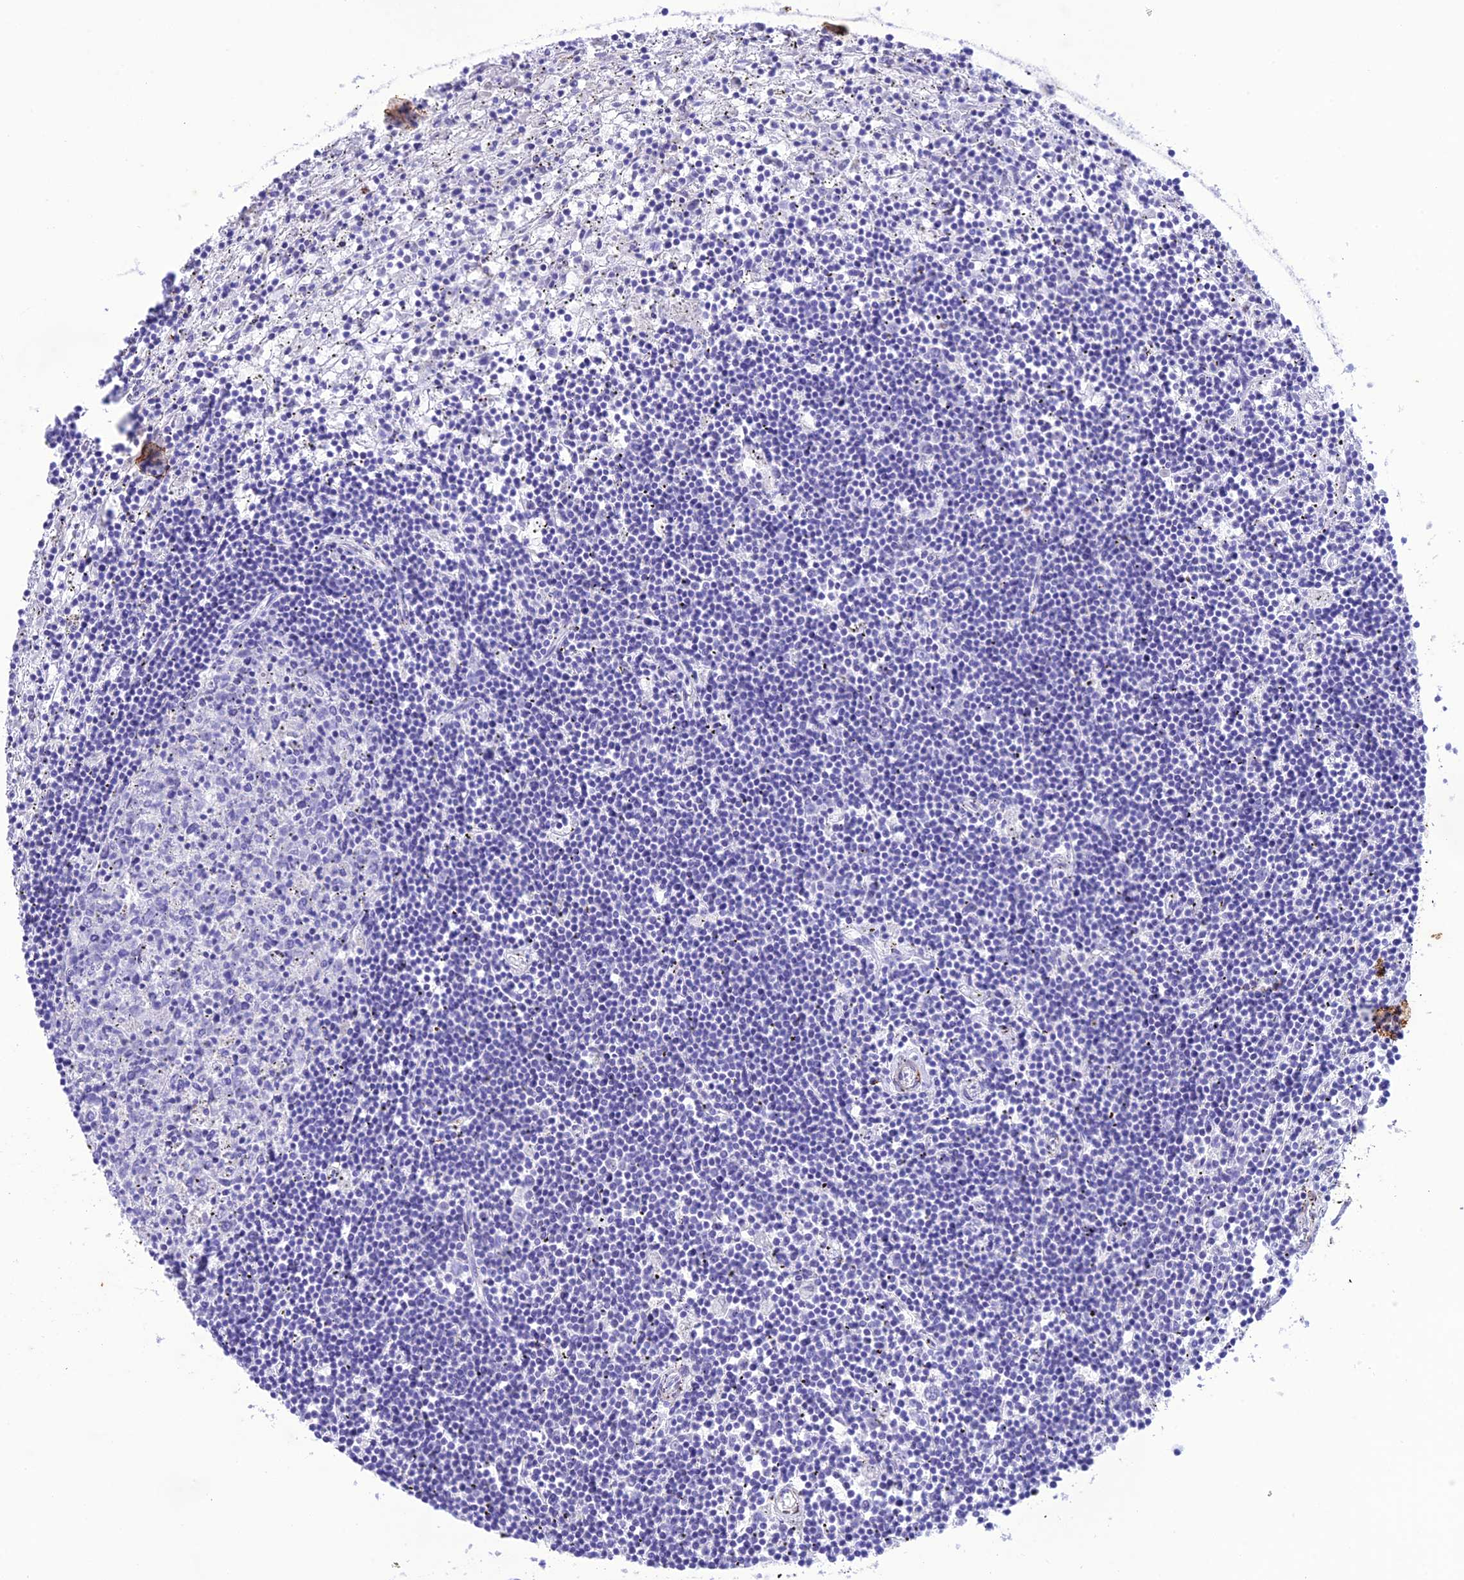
{"staining": {"intensity": "negative", "quantity": "none", "location": "none"}, "tissue": "lymphoma", "cell_type": "Tumor cells", "image_type": "cancer", "snomed": [{"axis": "morphology", "description": "Malignant lymphoma, non-Hodgkin's type, Low grade"}, {"axis": "topography", "description": "Spleen"}], "caption": "DAB (3,3'-diaminobenzidine) immunohistochemical staining of lymphoma shows no significant staining in tumor cells.", "gene": "VPS52", "patient": {"sex": "male", "age": 76}}